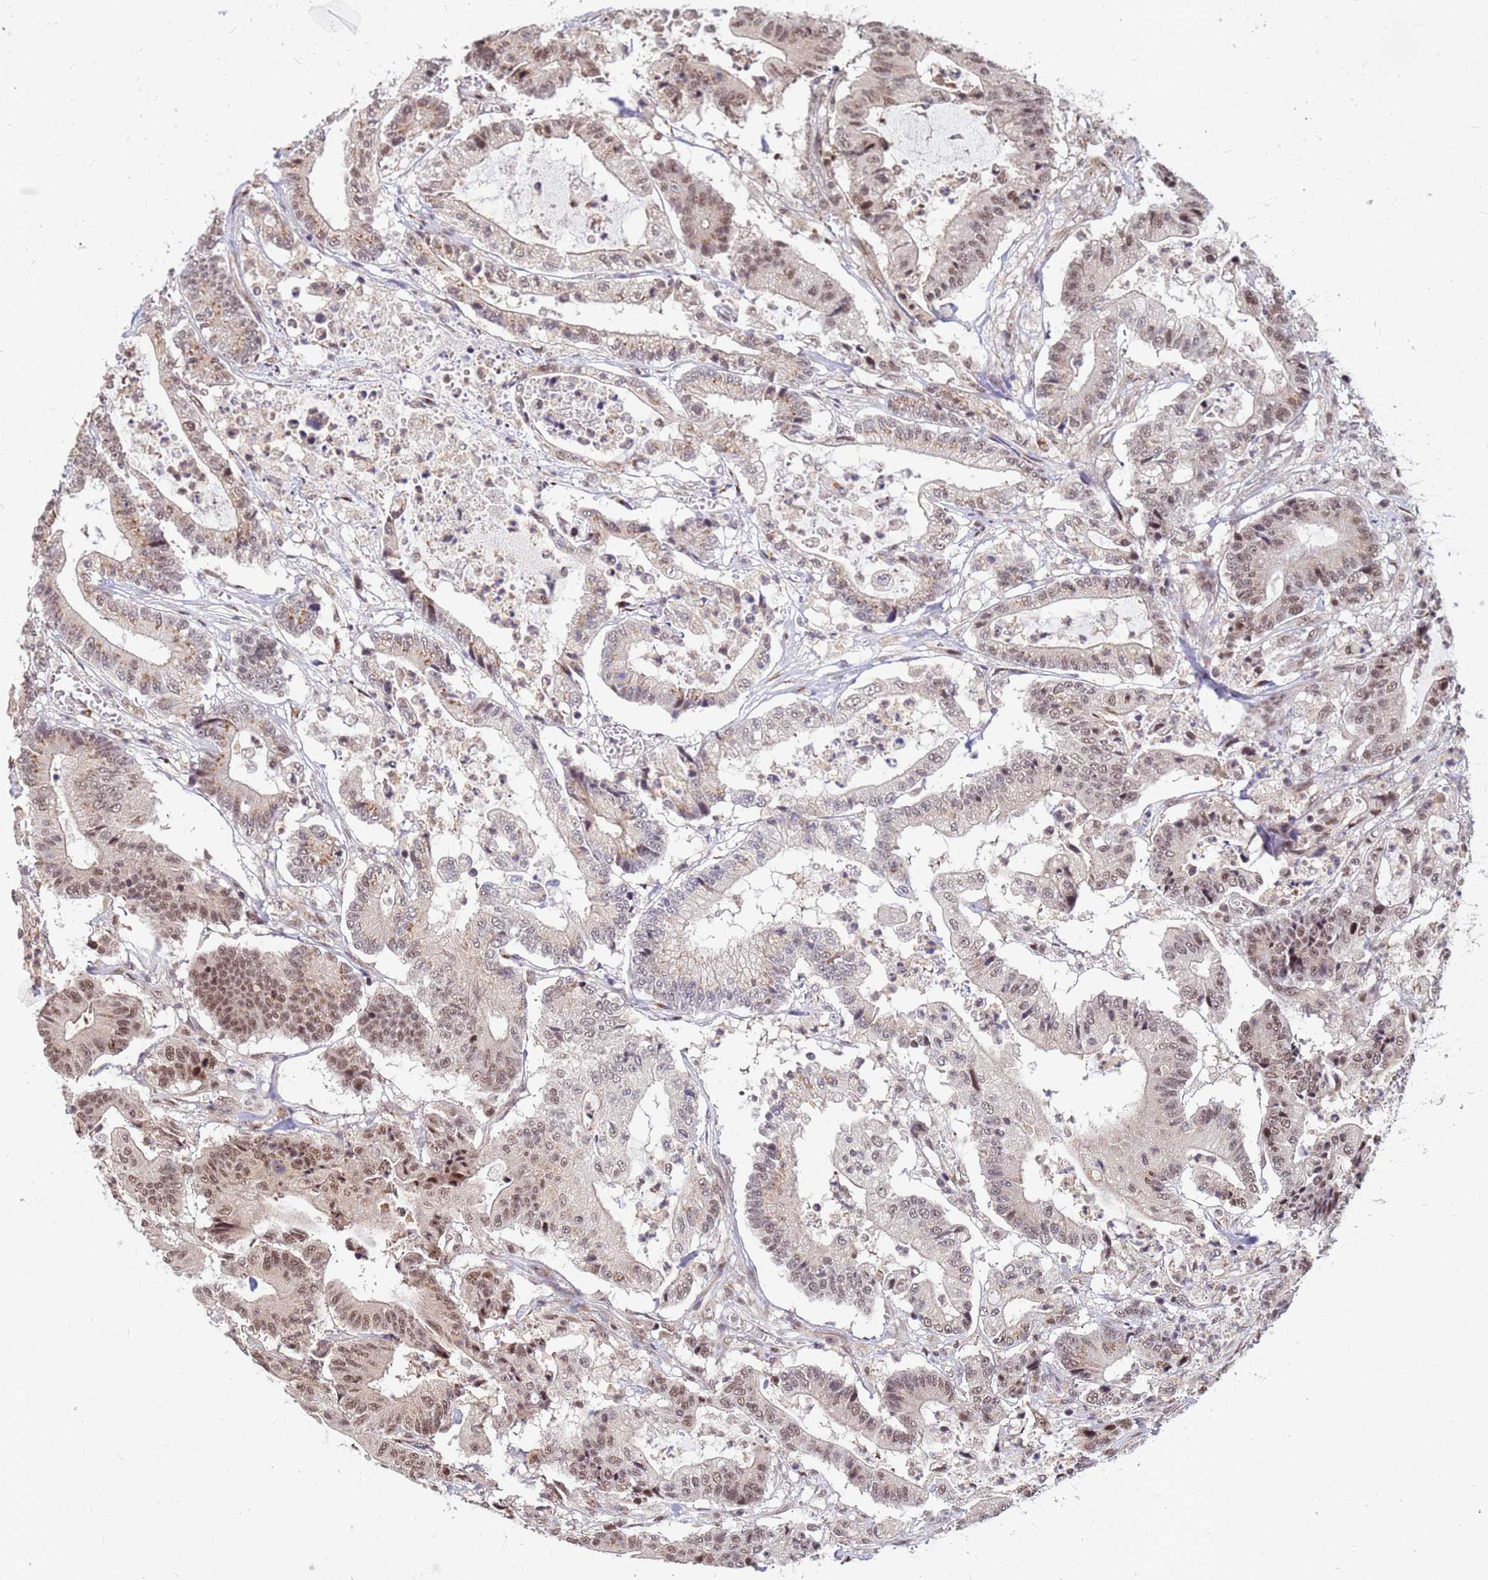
{"staining": {"intensity": "moderate", "quantity": "25%-75%", "location": "cytoplasmic/membranous,nuclear"}, "tissue": "colorectal cancer", "cell_type": "Tumor cells", "image_type": "cancer", "snomed": [{"axis": "morphology", "description": "Adenocarcinoma, NOS"}, {"axis": "topography", "description": "Colon"}], "caption": "Human adenocarcinoma (colorectal) stained for a protein (brown) demonstrates moderate cytoplasmic/membranous and nuclear positive positivity in approximately 25%-75% of tumor cells.", "gene": "NCBP2", "patient": {"sex": "female", "age": 84}}